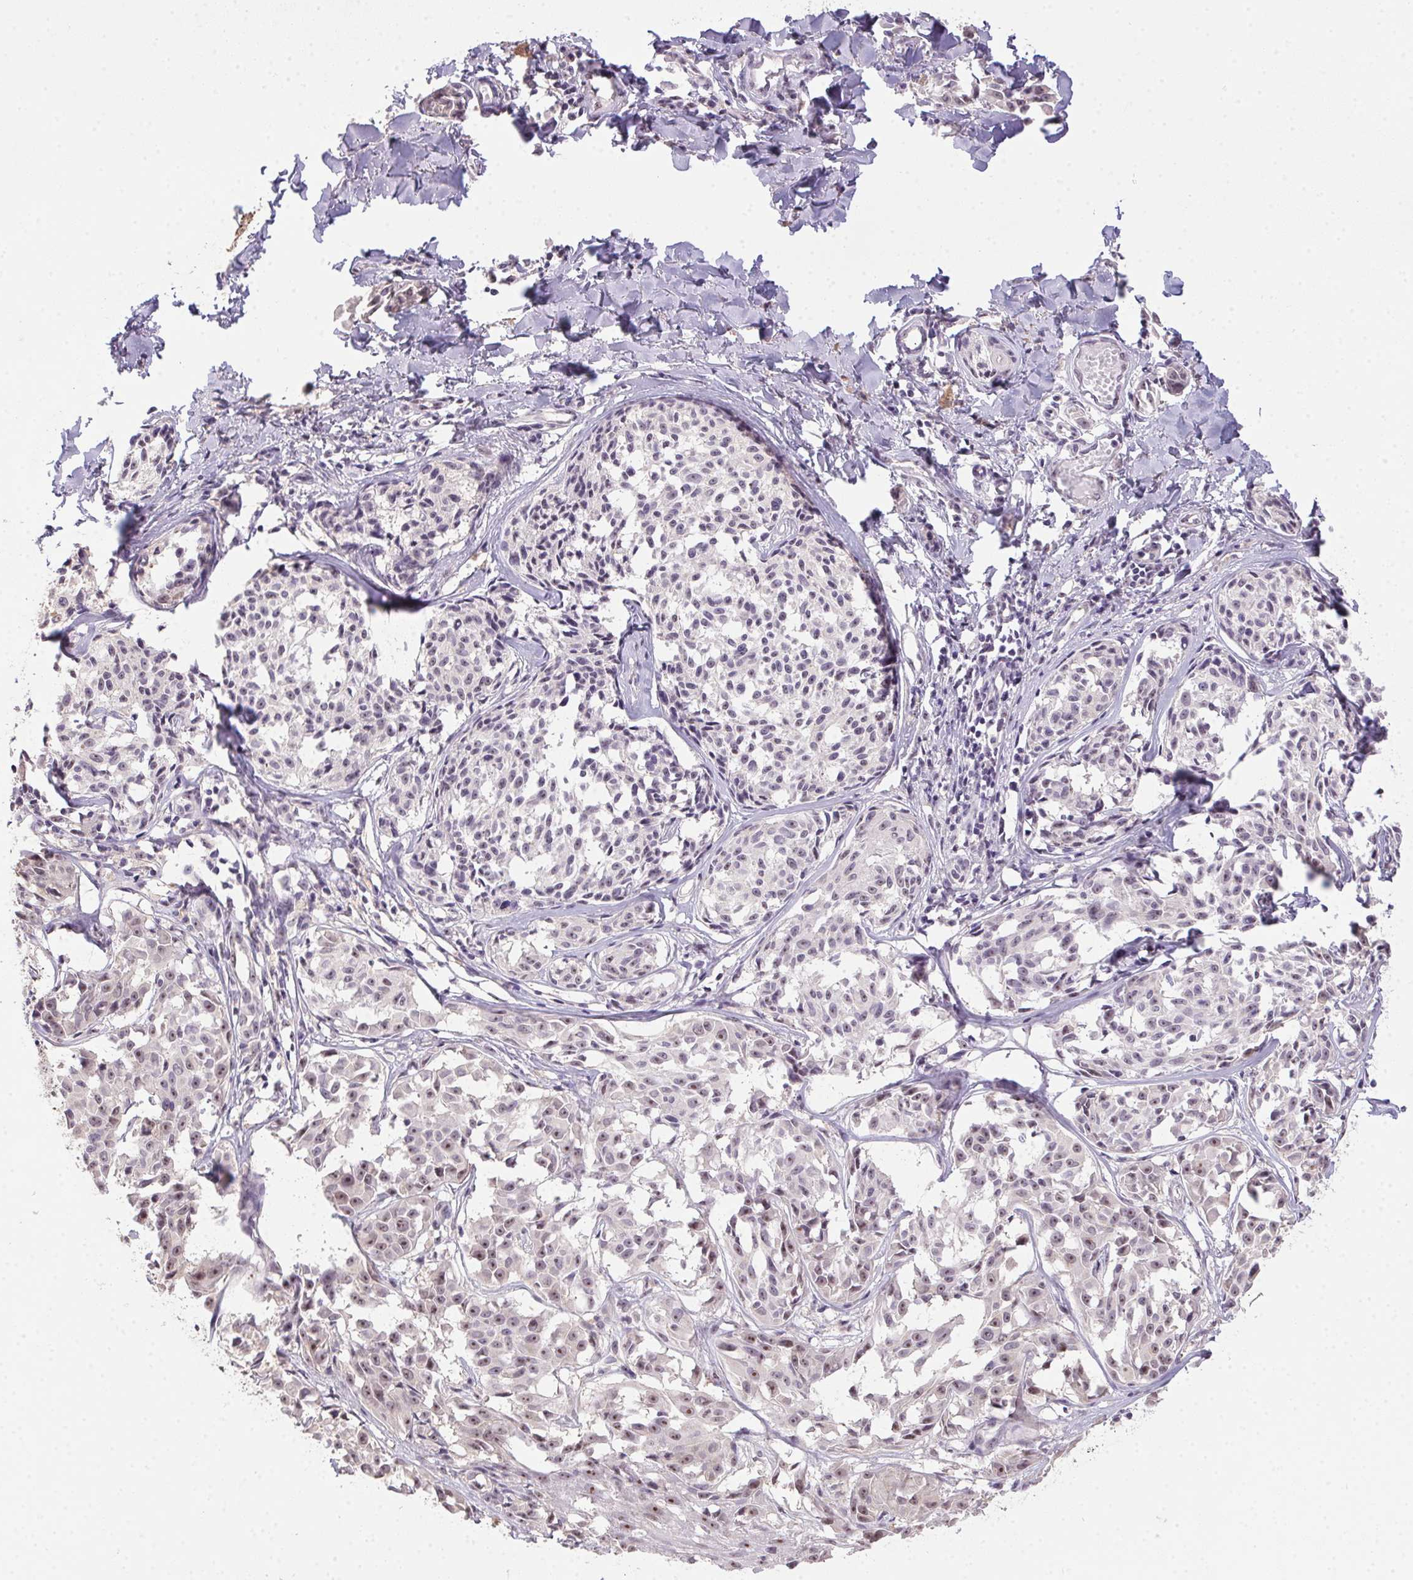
{"staining": {"intensity": "weak", "quantity": "<25%", "location": "nuclear"}, "tissue": "melanoma", "cell_type": "Tumor cells", "image_type": "cancer", "snomed": [{"axis": "morphology", "description": "Malignant melanoma, NOS"}, {"axis": "topography", "description": "Skin"}], "caption": "Melanoma was stained to show a protein in brown. There is no significant positivity in tumor cells. (Immunohistochemistry (ihc), brightfield microscopy, high magnification).", "gene": "BATF2", "patient": {"sex": "male", "age": 51}}